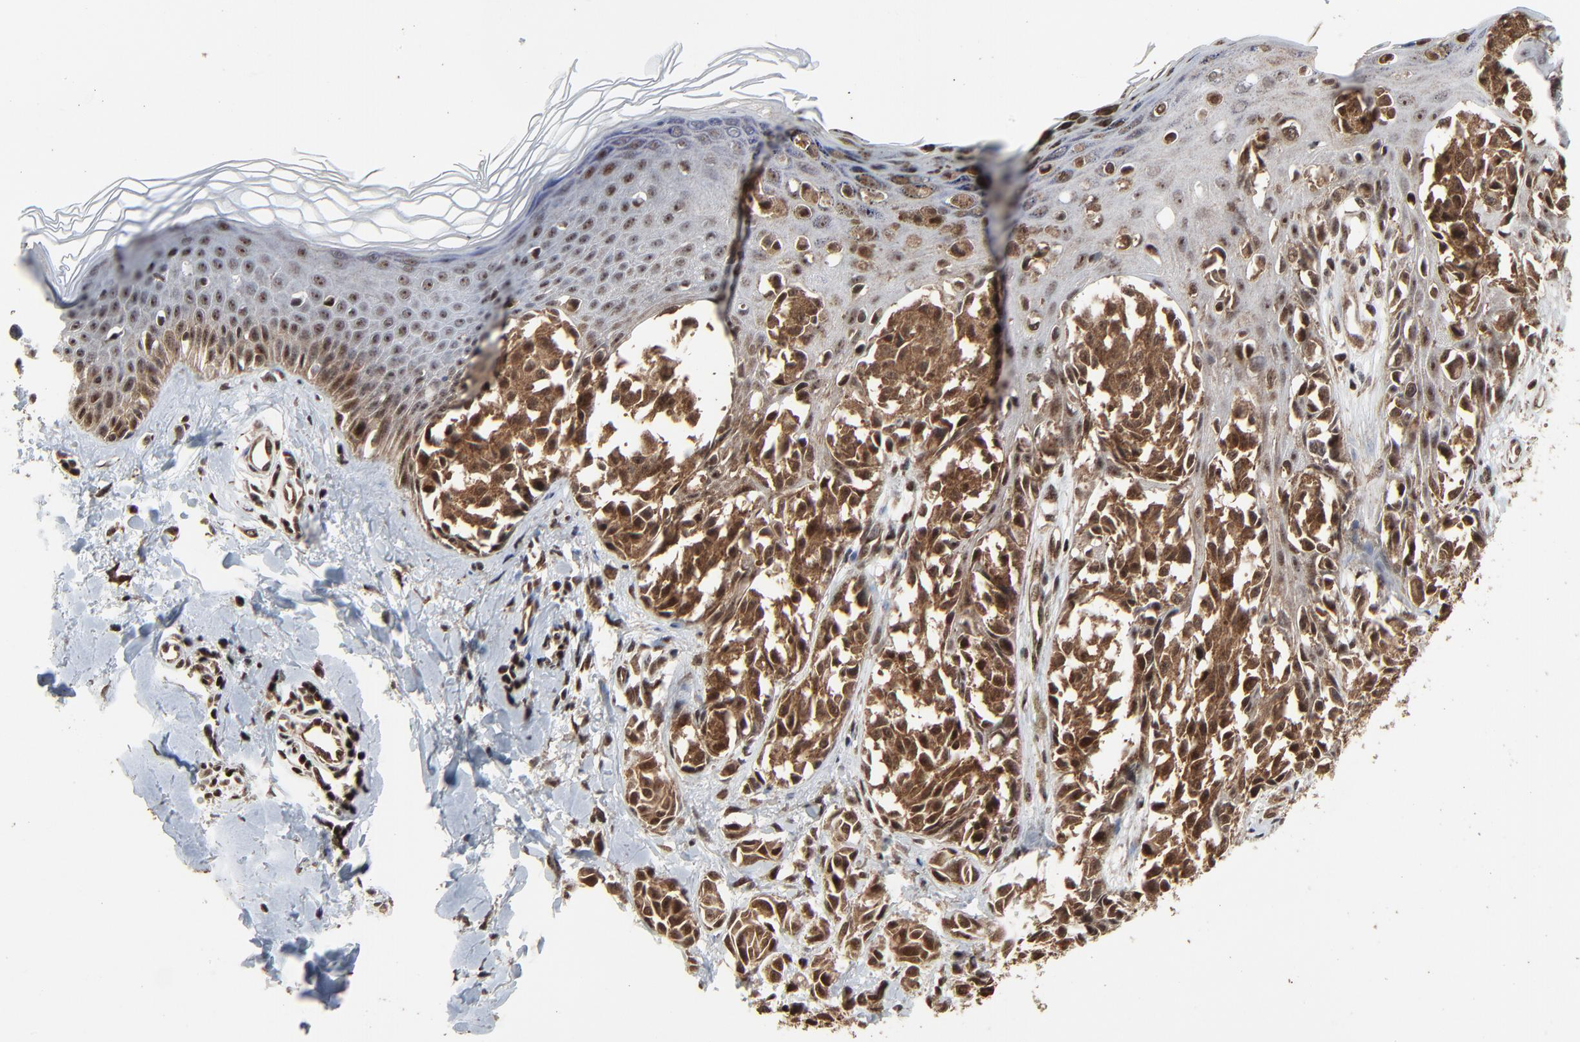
{"staining": {"intensity": "moderate", "quantity": ">75%", "location": "cytoplasmic/membranous,nuclear"}, "tissue": "melanoma", "cell_type": "Tumor cells", "image_type": "cancer", "snomed": [{"axis": "morphology", "description": "Malignant melanoma, NOS"}, {"axis": "topography", "description": "Skin"}], "caption": "Brown immunohistochemical staining in malignant melanoma exhibits moderate cytoplasmic/membranous and nuclear expression in about >75% of tumor cells. (Stains: DAB (3,3'-diaminobenzidine) in brown, nuclei in blue, Microscopy: brightfield microscopy at high magnification).", "gene": "RHOJ", "patient": {"sex": "female", "age": 38}}